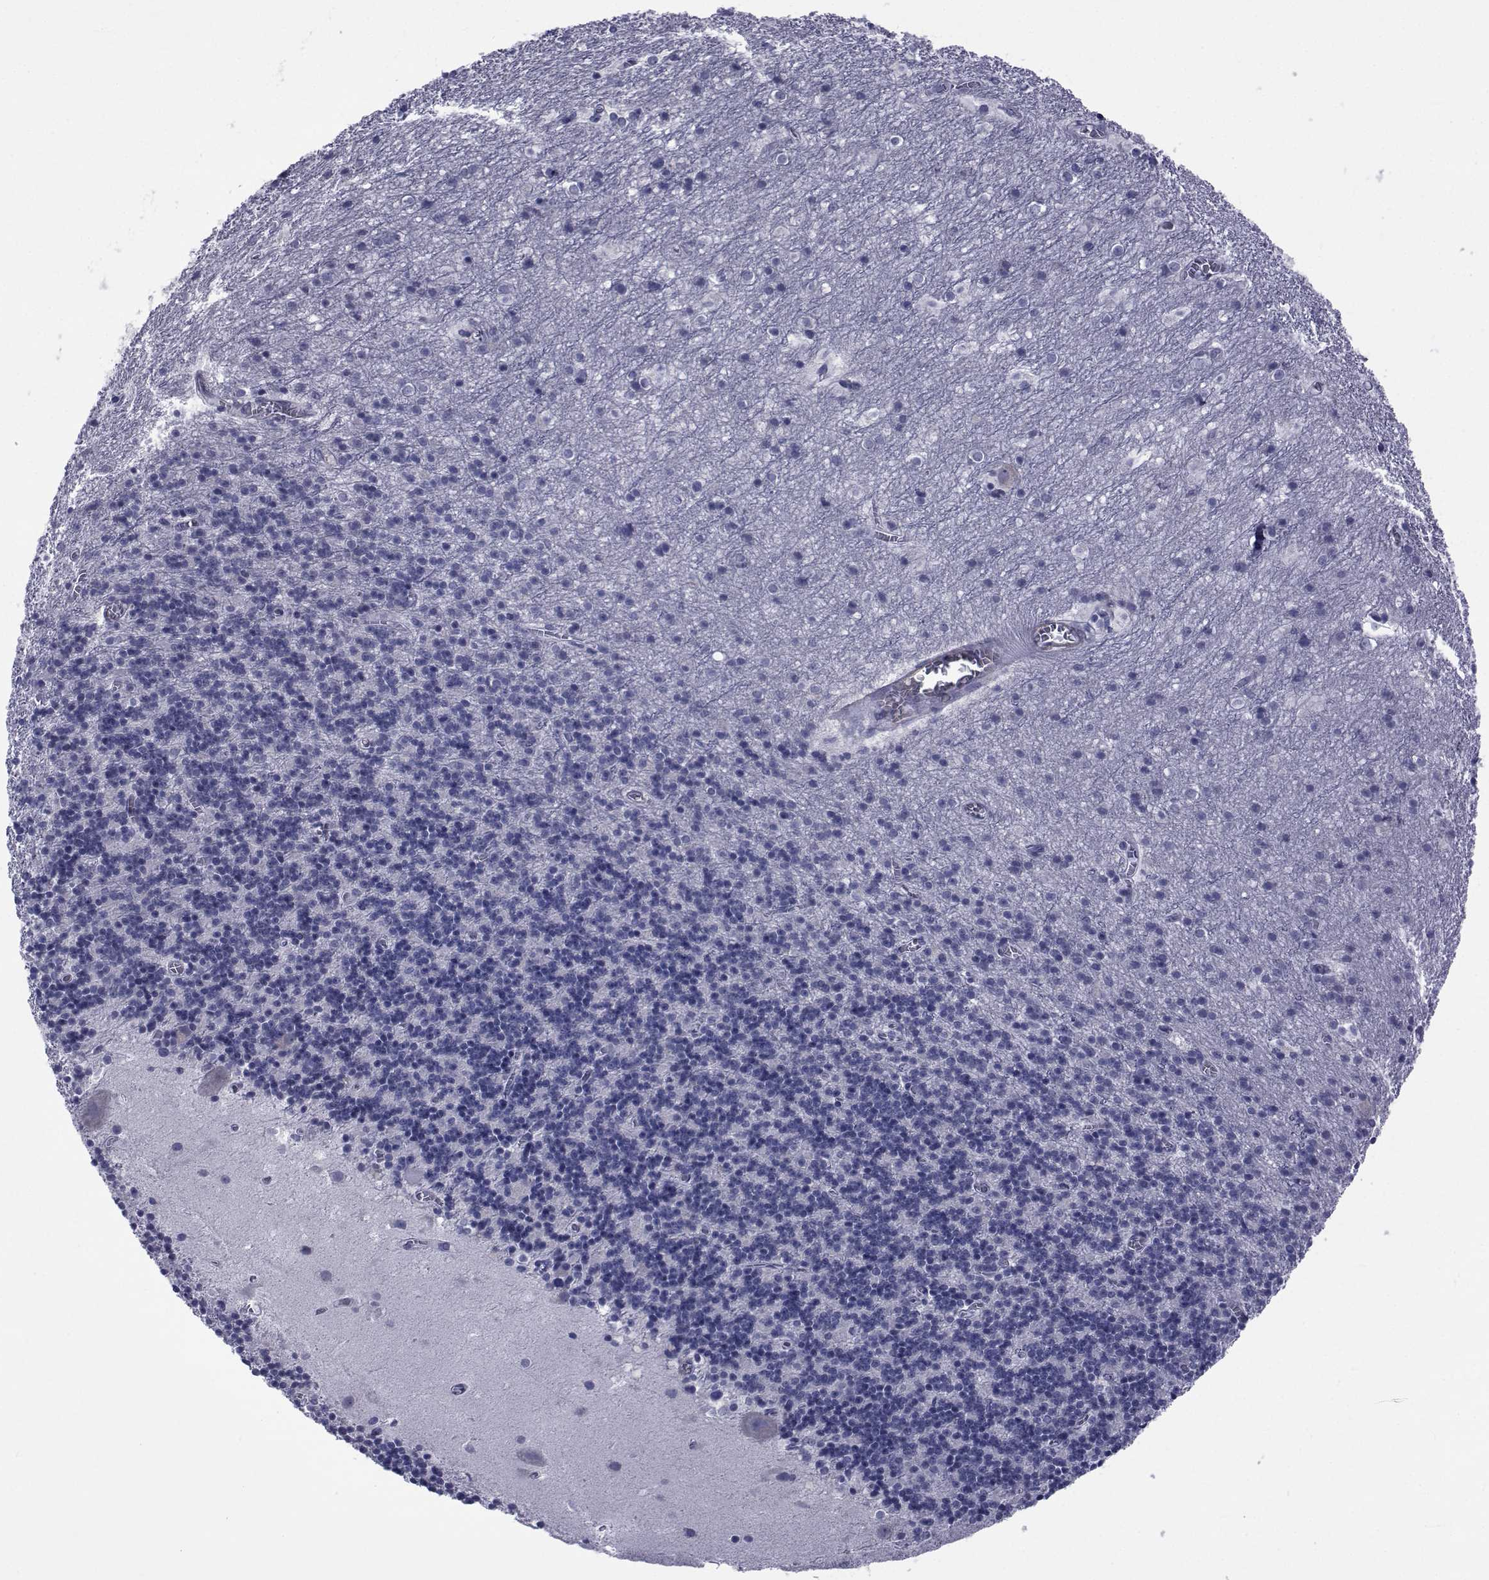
{"staining": {"intensity": "negative", "quantity": "none", "location": "none"}, "tissue": "cerebellum", "cell_type": "Cells in granular layer", "image_type": "normal", "snomed": [{"axis": "morphology", "description": "Normal tissue, NOS"}, {"axis": "topography", "description": "Cerebellum"}], "caption": "IHC of unremarkable human cerebellum shows no expression in cells in granular layer.", "gene": "GKAP1", "patient": {"sex": "male", "age": 70}}